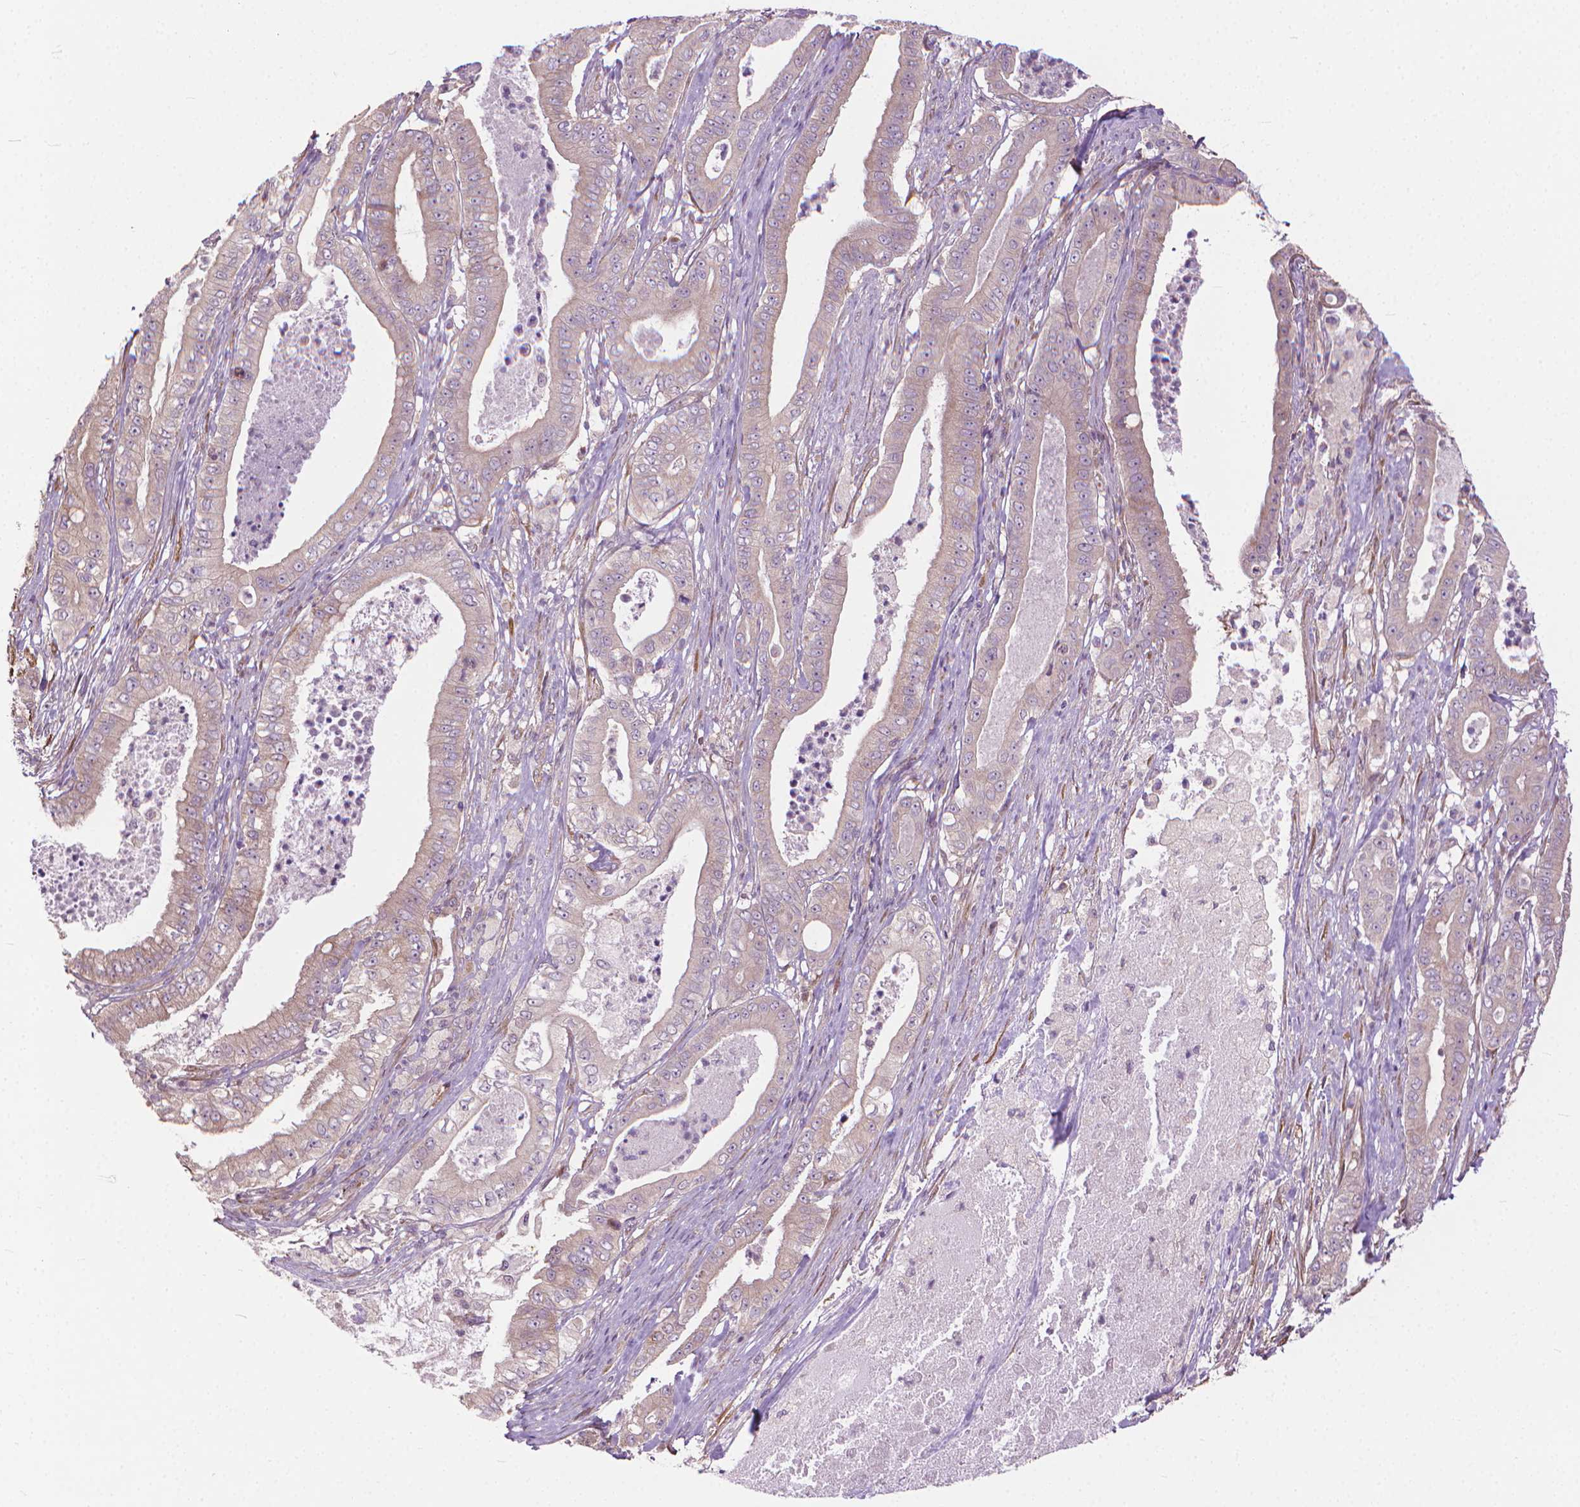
{"staining": {"intensity": "weak", "quantity": "<25%", "location": "cytoplasmic/membranous"}, "tissue": "pancreatic cancer", "cell_type": "Tumor cells", "image_type": "cancer", "snomed": [{"axis": "morphology", "description": "Adenocarcinoma, NOS"}, {"axis": "topography", "description": "Pancreas"}], "caption": "Protein analysis of pancreatic adenocarcinoma displays no significant staining in tumor cells.", "gene": "NUDT1", "patient": {"sex": "male", "age": 71}}